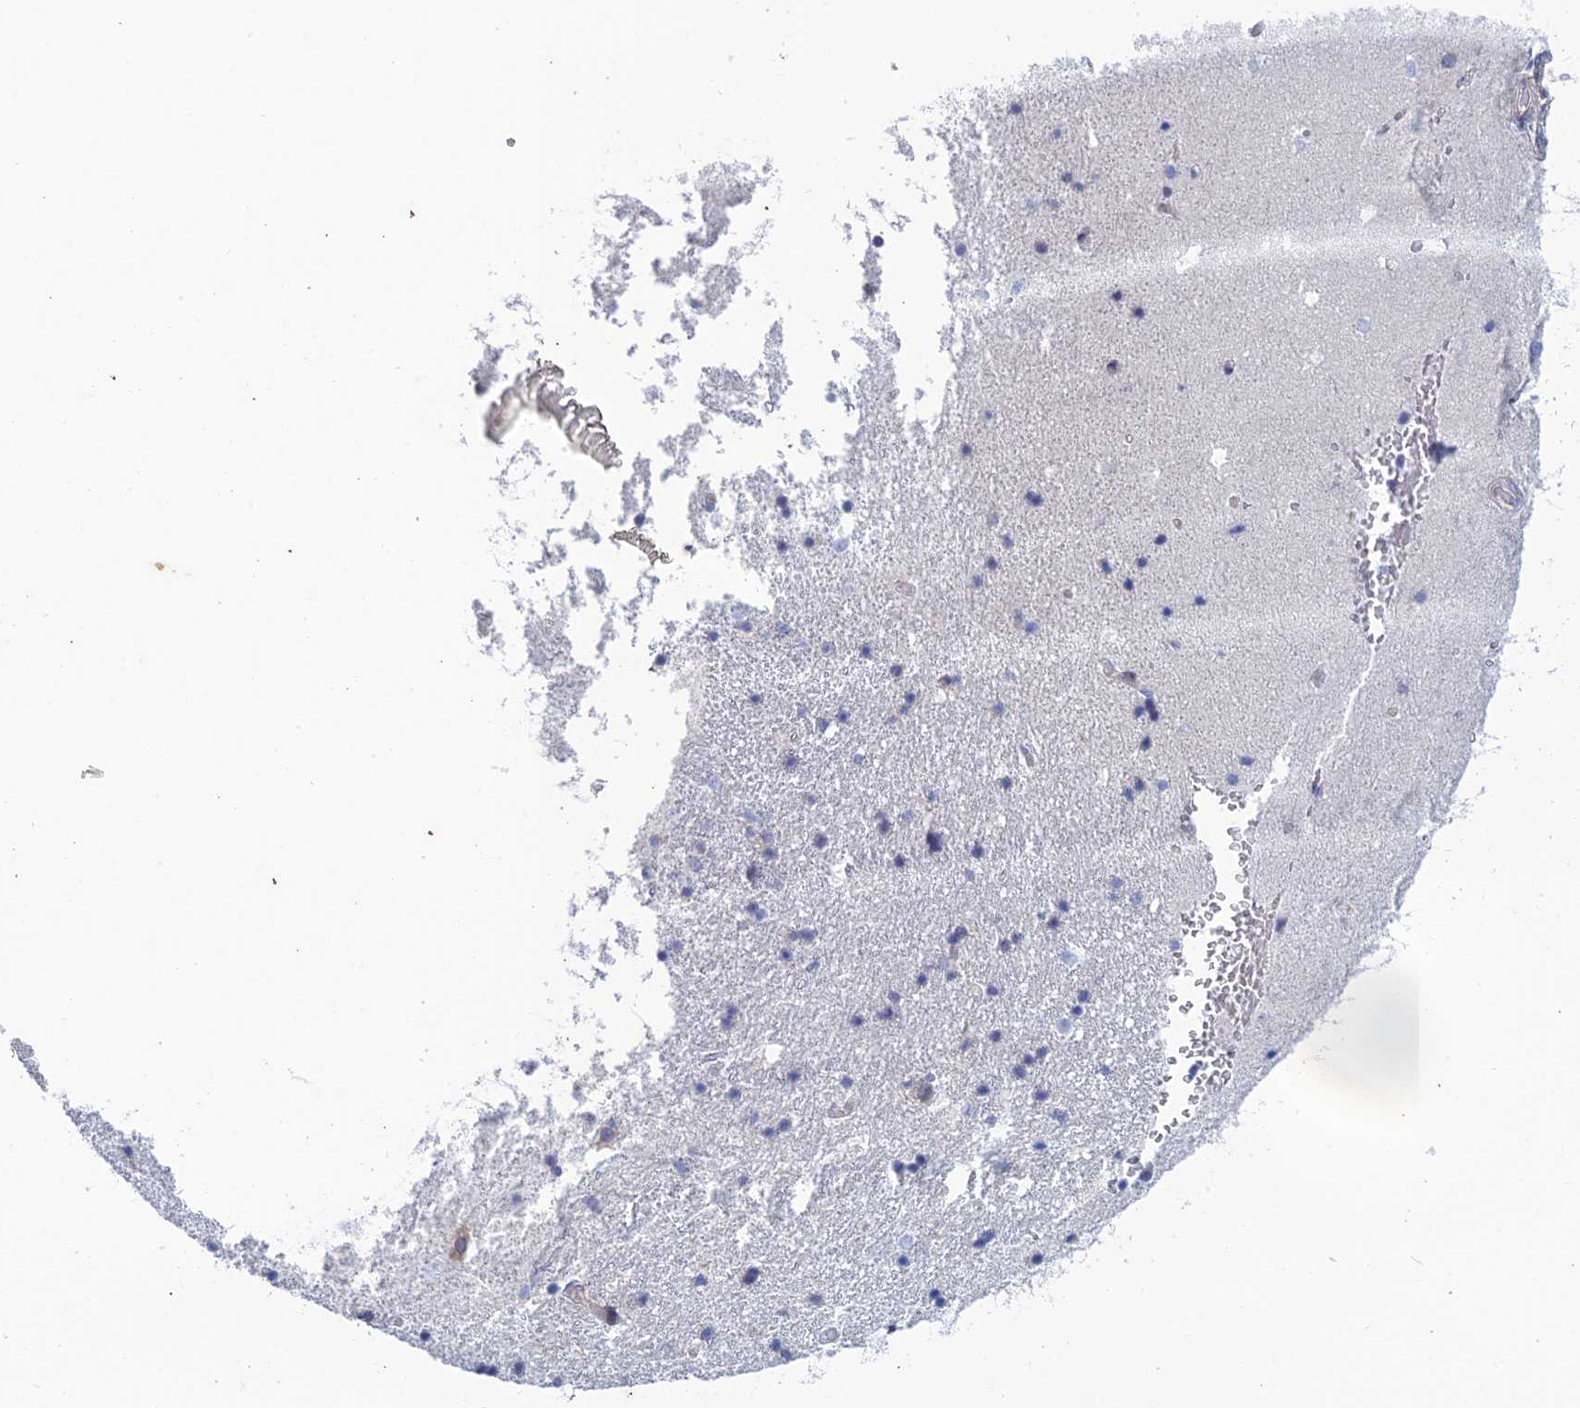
{"staining": {"intensity": "negative", "quantity": "none", "location": "none"}, "tissue": "hippocampus", "cell_type": "Glial cells", "image_type": "normal", "snomed": [{"axis": "morphology", "description": "Normal tissue, NOS"}, {"axis": "topography", "description": "Hippocampus"}], "caption": "A high-resolution photomicrograph shows IHC staining of unremarkable hippocampus, which shows no significant positivity in glial cells.", "gene": "SRA1", "patient": {"sex": "female", "age": 52}}